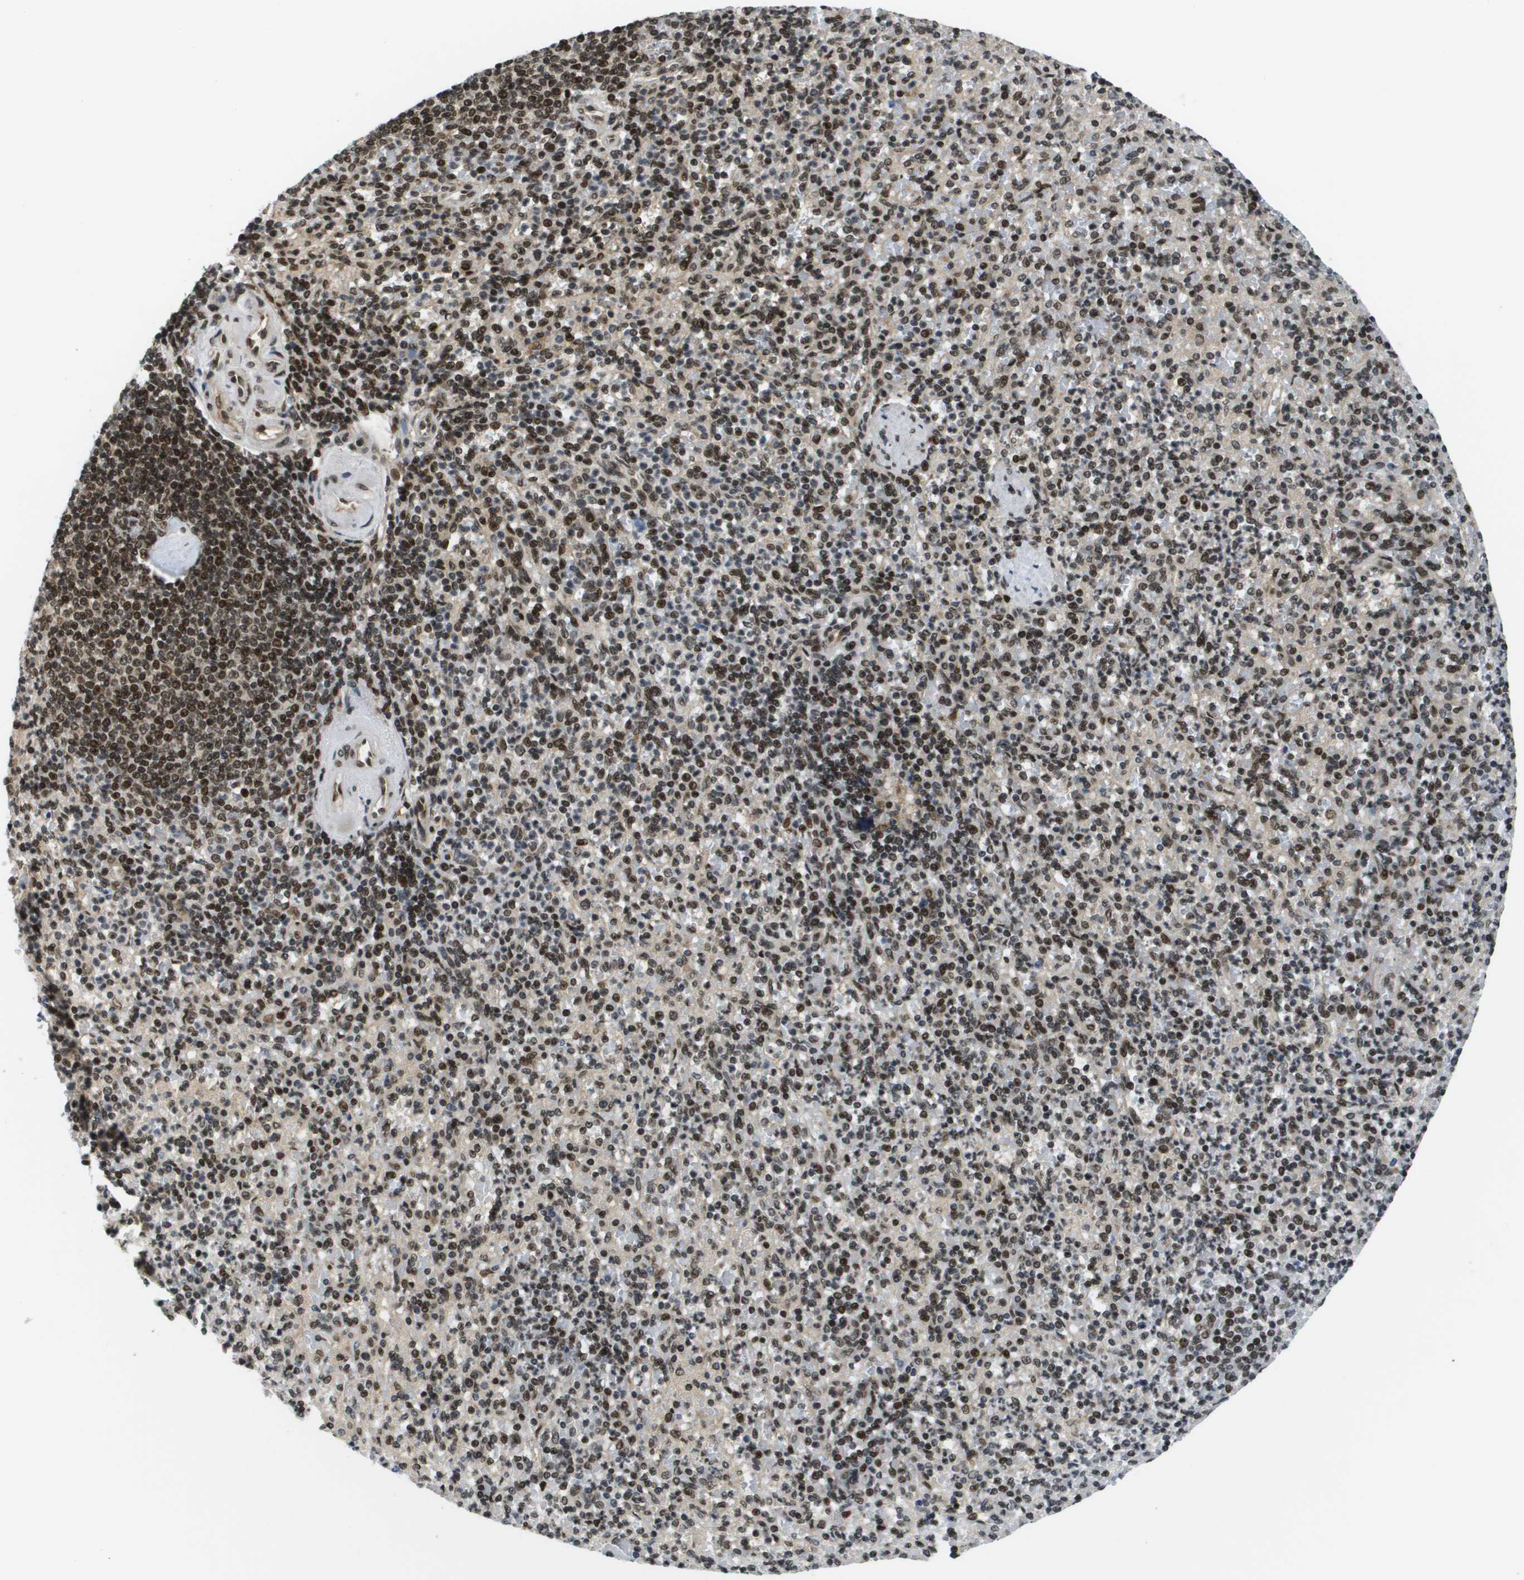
{"staining": {"intensity": "strong", "quantity": "25%-75%", "location": "nuclear"}, "tissue": "spleen", "cell_type": "Cells in red pulp", "image_type": "normal", "snomed": [{"axis": "morphology", "description": "Normal tissue, NOS"}, {"axis": "topography", "description": "Spleen"}], "caption": "DAB immunohistochemical staining of normal human spleen demonstrates strong nuclear protein expression in approximately 25%-75% of cells in red pulp. Immunohistochemistry (ihc) stains the protein of interest in brown and the nuclei are stained blue.", "gene": "RECQL4", "patient": {"sex": "female", "age": 74}}